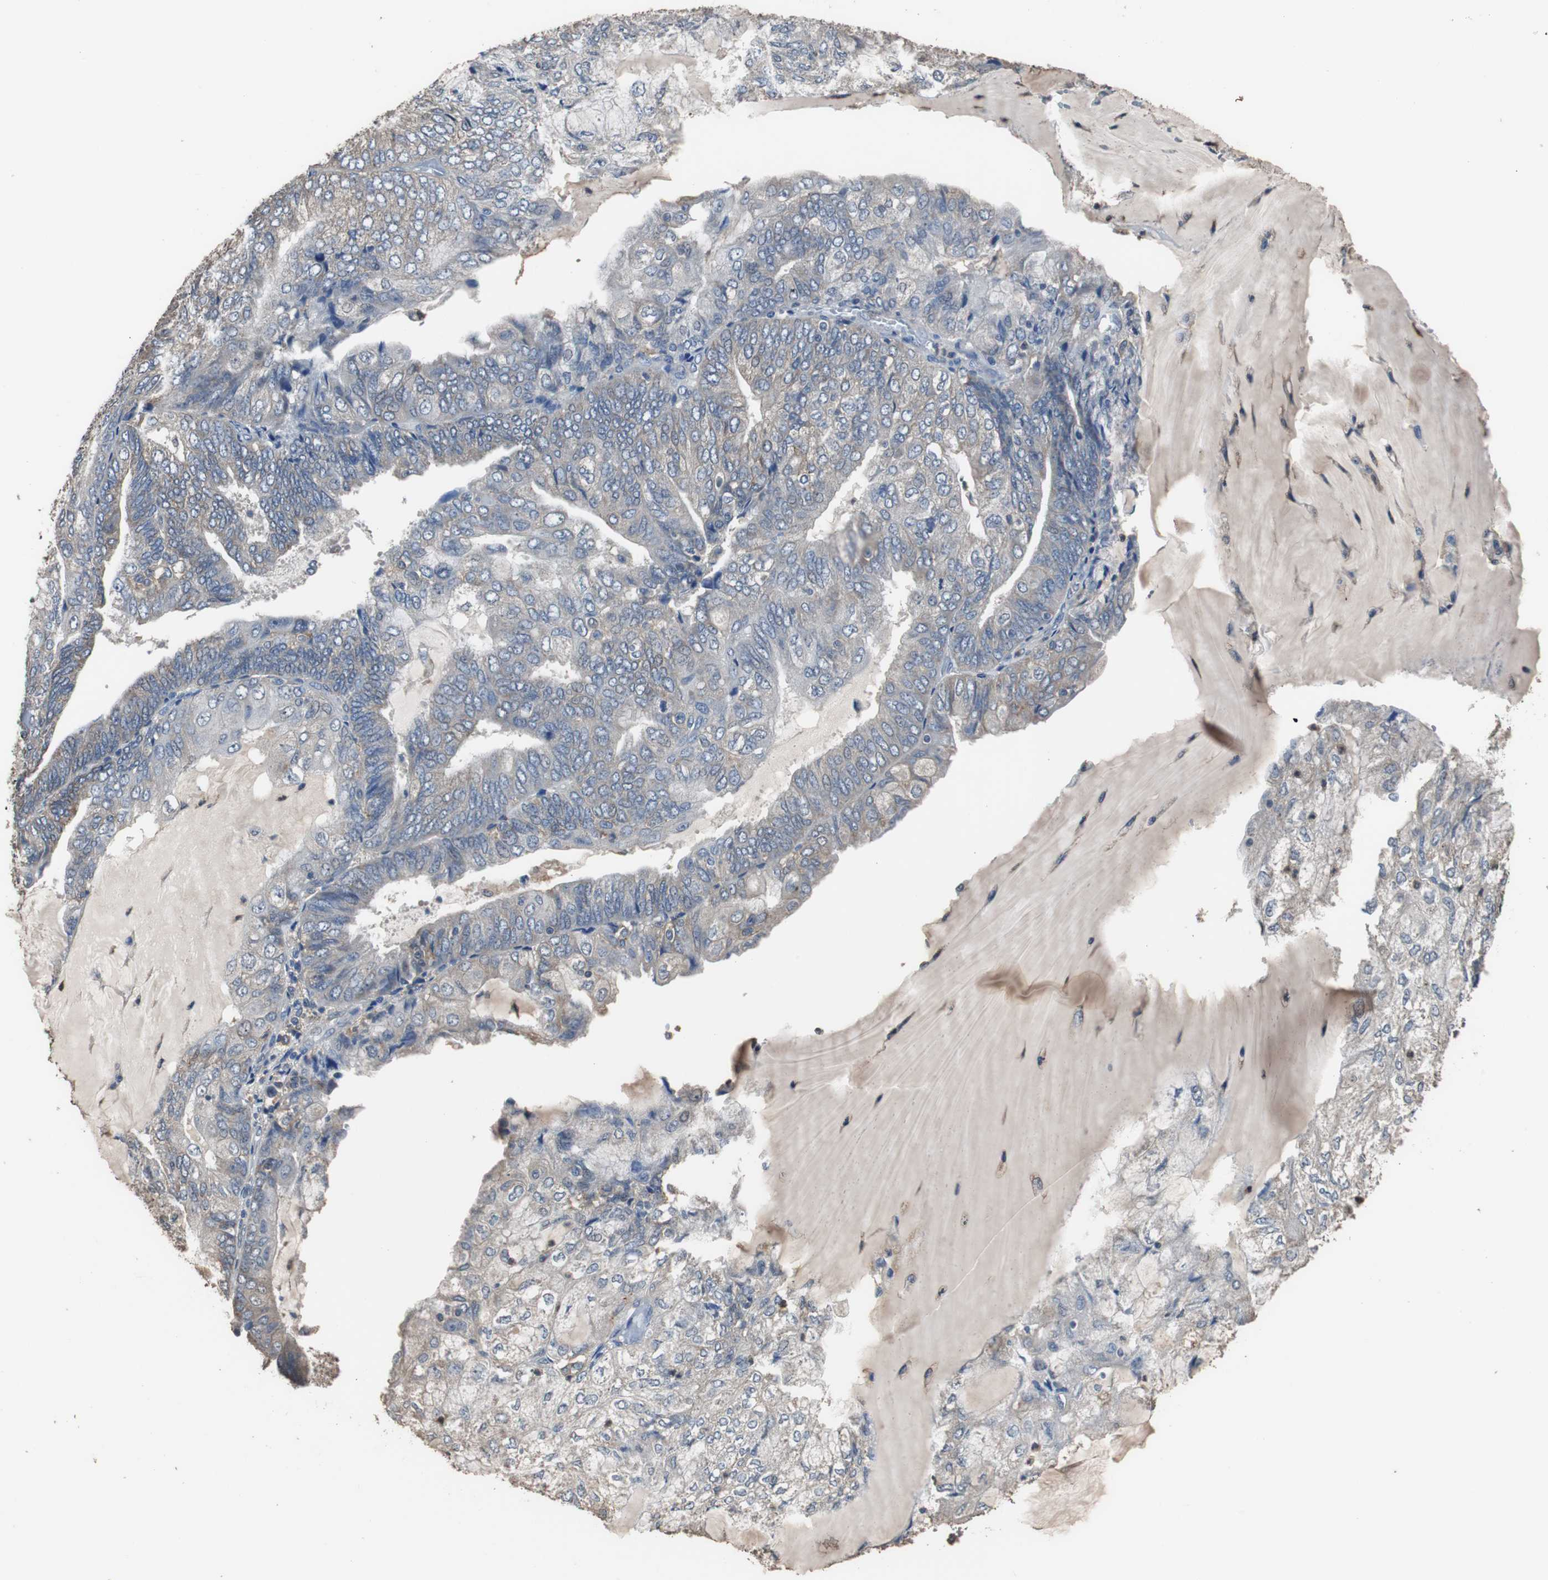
{"staining": {"intensity": "weak", "quantity": "<25%", "location": "cytoplasmic/membranous"}, "tissue": "endometrial cancer", "cell_type": "Tumor cells", "image_type": "cancer", "snomed": [{"axis": "morphology", "description": "Adenocarcinoma, NOS"}, {"axis": "topography", "description": "Endometrium"}], "caption": "This is an immunohistochemistry (IHC) histopathology image of endometrial cancer. There is no expression in tumor cells.", "gene": "SCIMP", "patient": {"sex": "female", "age": 81}}